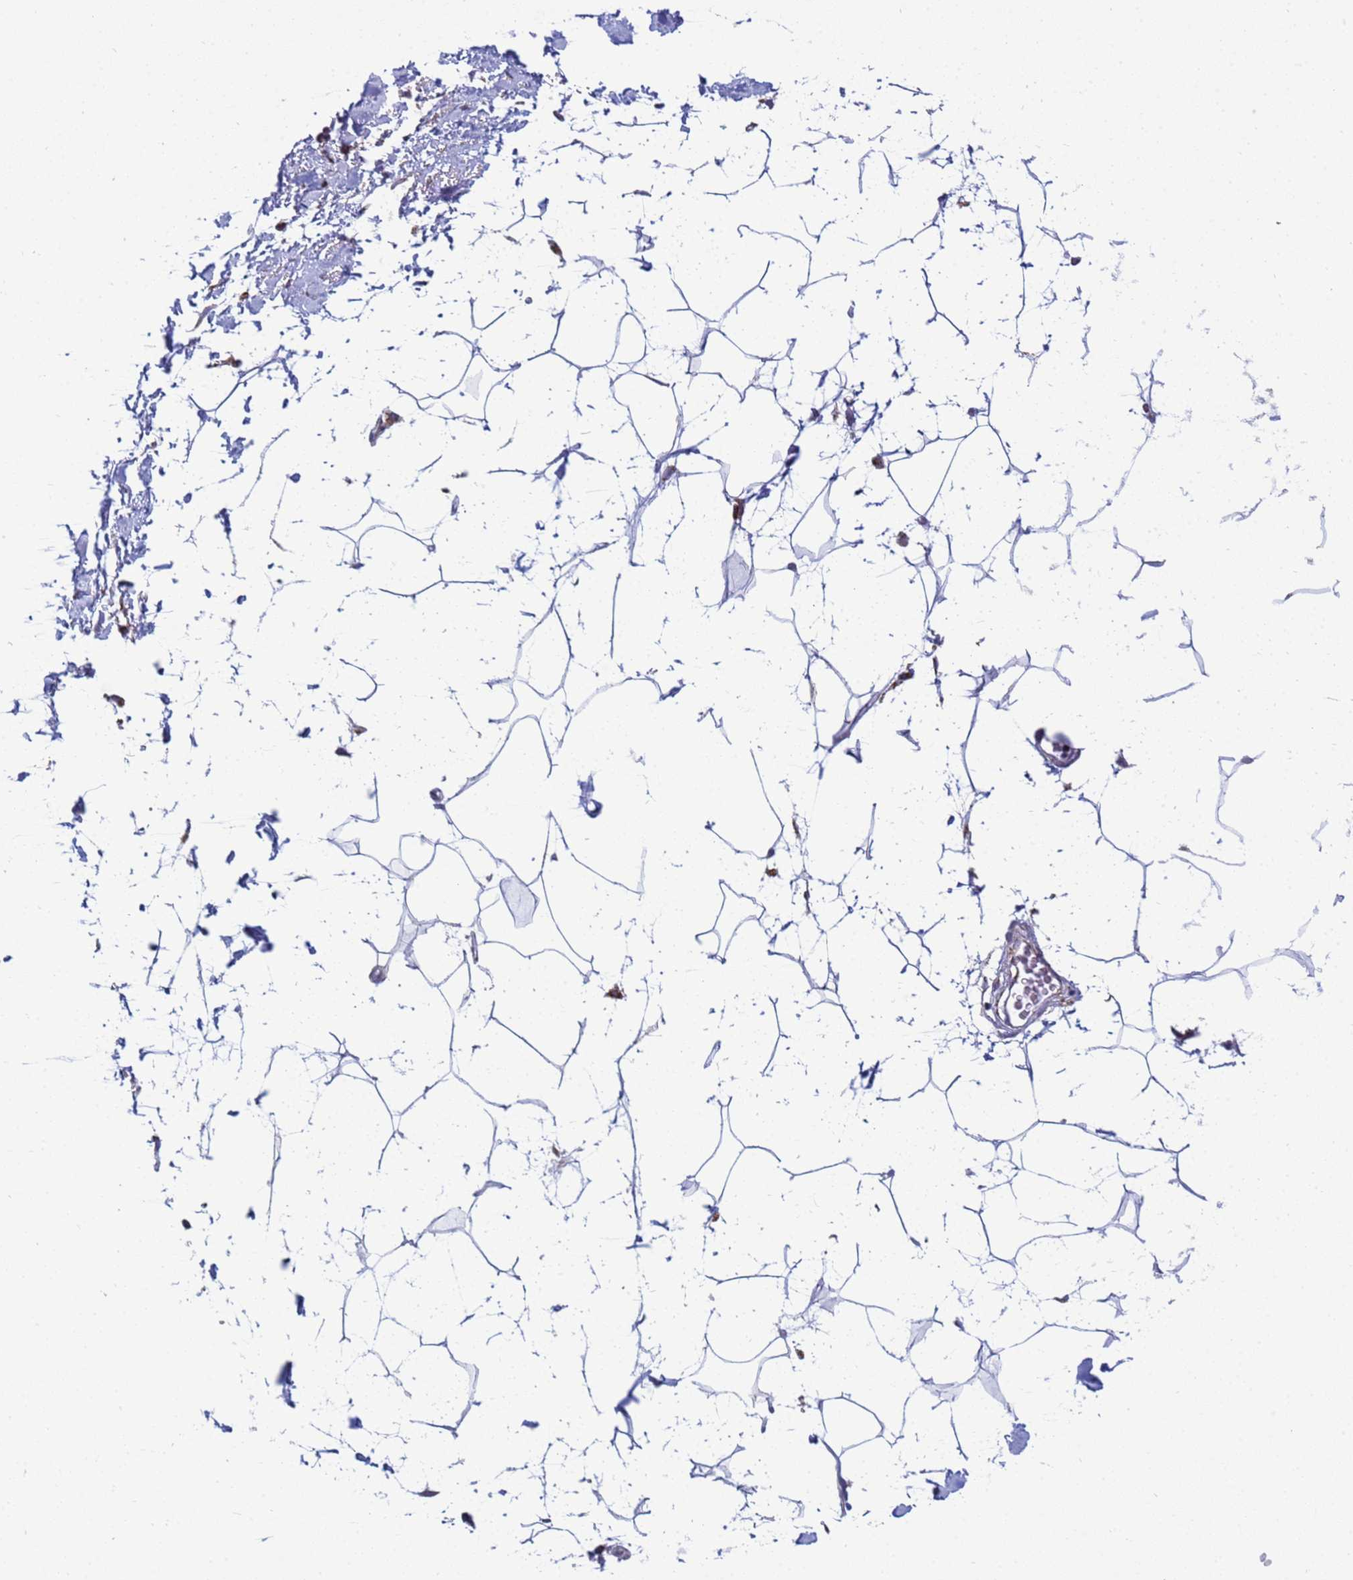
{"staining": {"intensity": "moderate", "quantity": "25%-75%", "location": "cytoplasmic/membranous"}, "tissue": "adipose tissue", "cell_type": "Adipocytes", "image_type": "normal", "snomed": [{"axis": "morphology", "description": "Normal tissue, NOS"}, {"axis": "topography", "description": "Adipose tissue"}], "caption": "The micrograph exhibits immunohistochemical staining of normal adipose tissue. There is moderate cytoplasmic/membranous expression is identified in approximately 25%-75% of adipocytes.", "gene": "COQ4", "patient": {"sex": "female", "age": 37}}